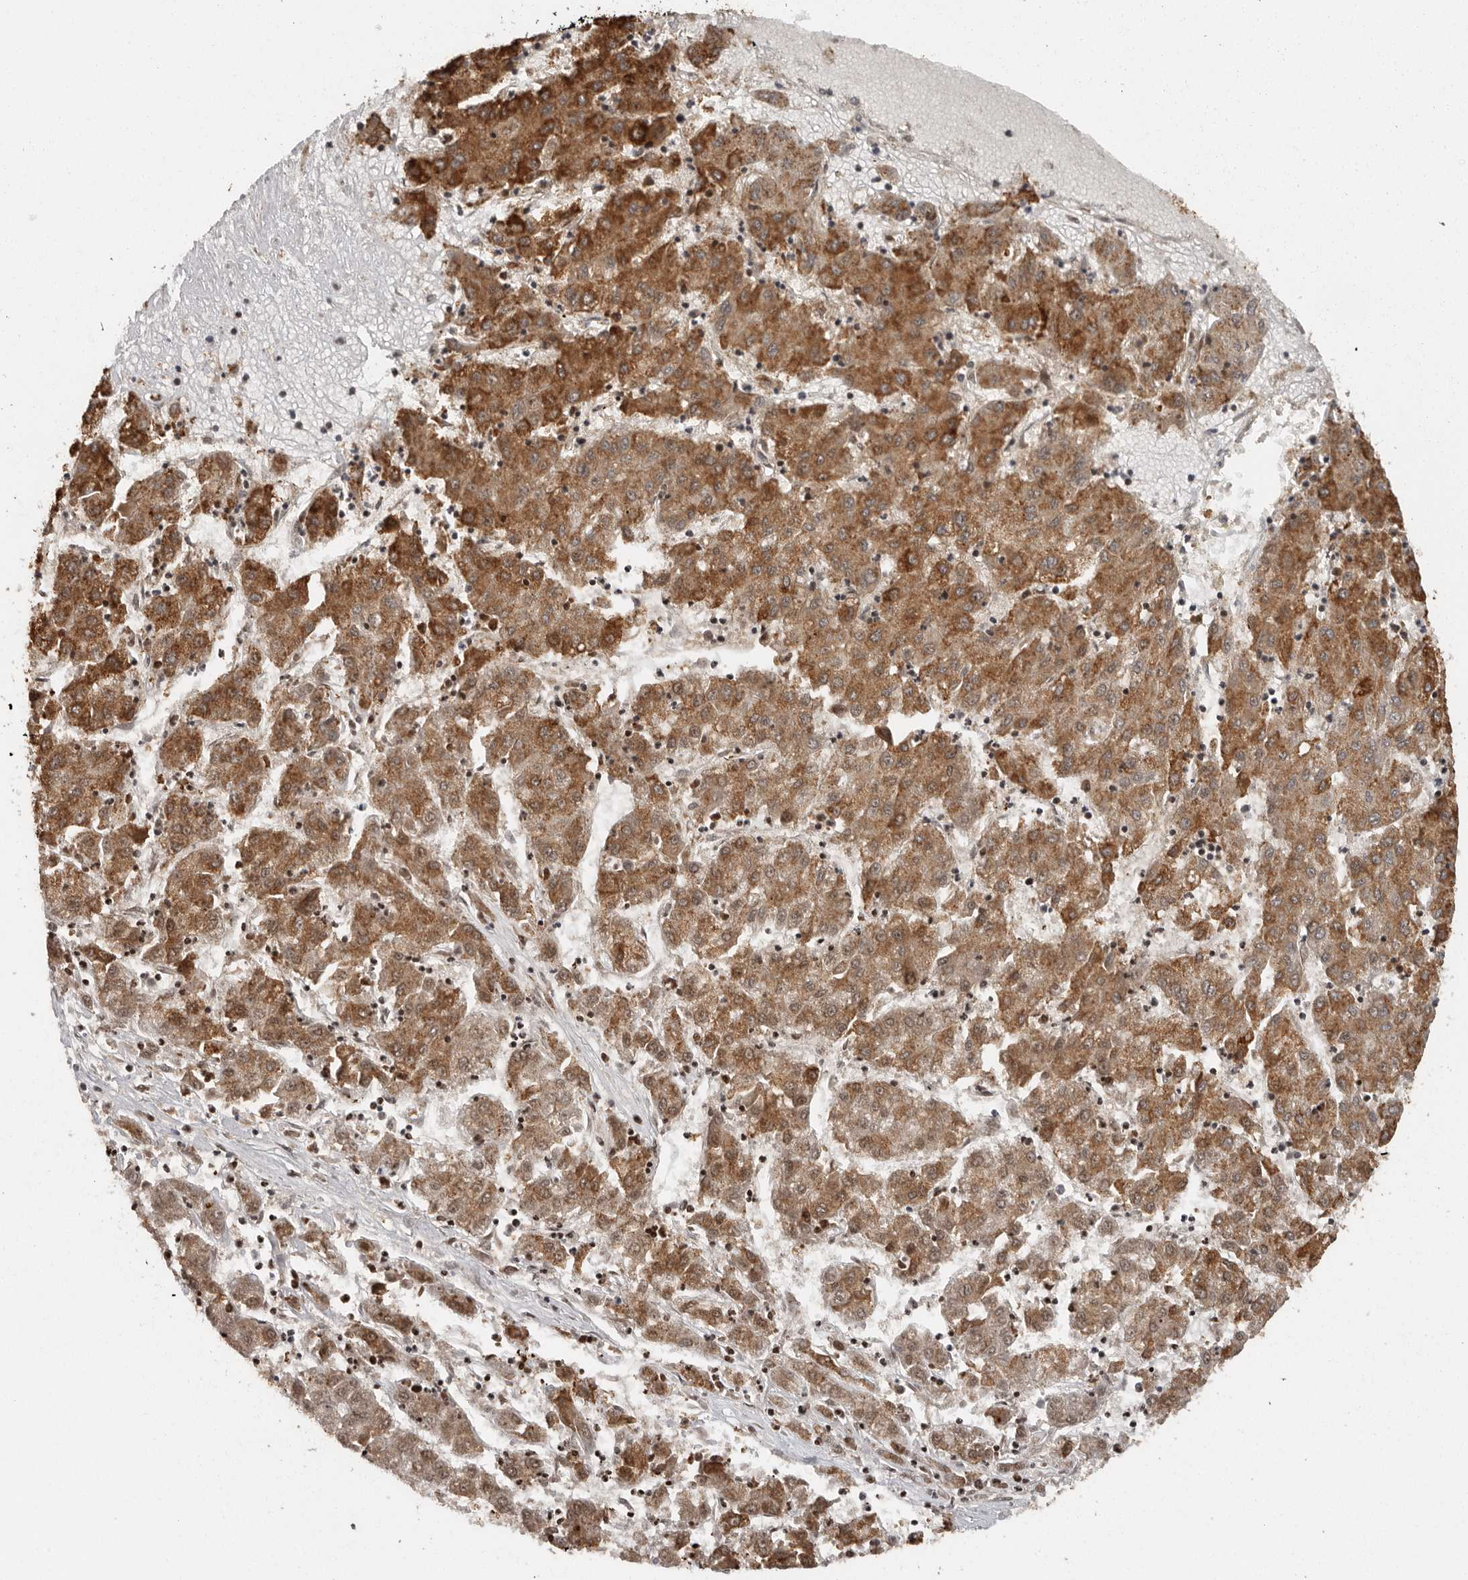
{"staining": {"intensity": "moderate", "quantity": ">75%", "location": "cytoplasmic/membranous,nuclear"}, "tissue": "liver cancer", "cell_type": "Tumor cells", "image_type": "cancer", "snomed": [{"axis": "morphology", "description": "Carcinoma, Hepatocellular, NOS"}, {"axis": "topography", "description": "Liver"}], "caption": "A medium amount of moderate cytoplasmic/membranous and nuclear expression is seen in approximately >75% of tumor cells in liver cancer (hepatocellular carcinoma) tissue. The staining was performed using DAB, with brown indicating positive protein expression. Nuclei are stained blue with hematoxylin.", "gene": "SWT1", "patient": {"sex": "male", "age": 72}}